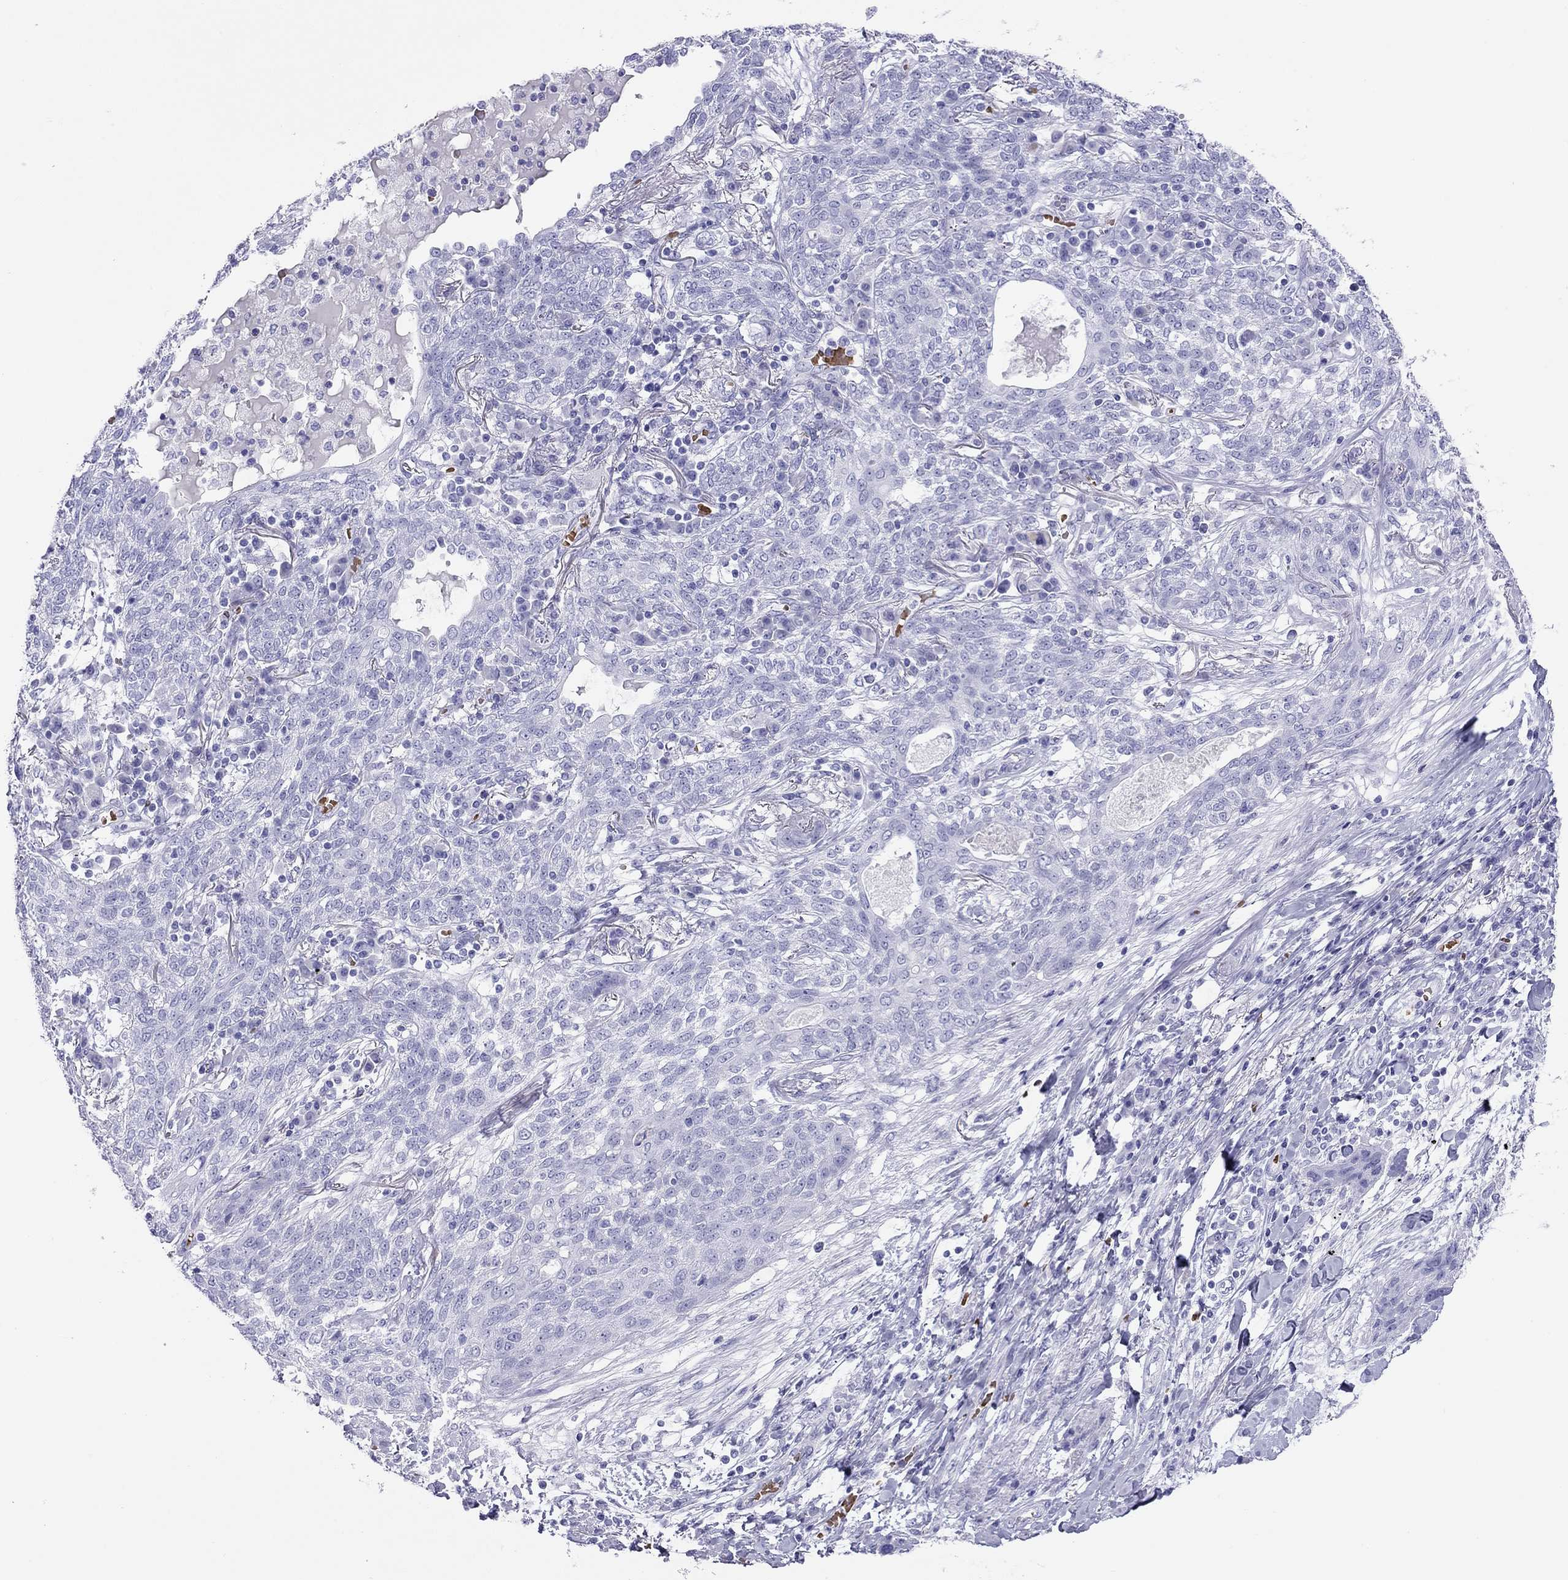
{"staining": {"intensity": "negative", "quantity": "none", "location": "none"}, "tissue": "lung cancer", "cell_type": "Tumor cells", "image_type": "cancer", "snomed": [{"axis": "morphology", "description": "Squamous cell carcinoma, NOS"}, {"axis": "topography", "description": "Lung"}], "caption": "This is an immunohistochemistry micrograph of human lung cancer. There is no expression in tumor cells.", "gene": "PTPRN", "patient": {"sex": "female", "age": 70}}